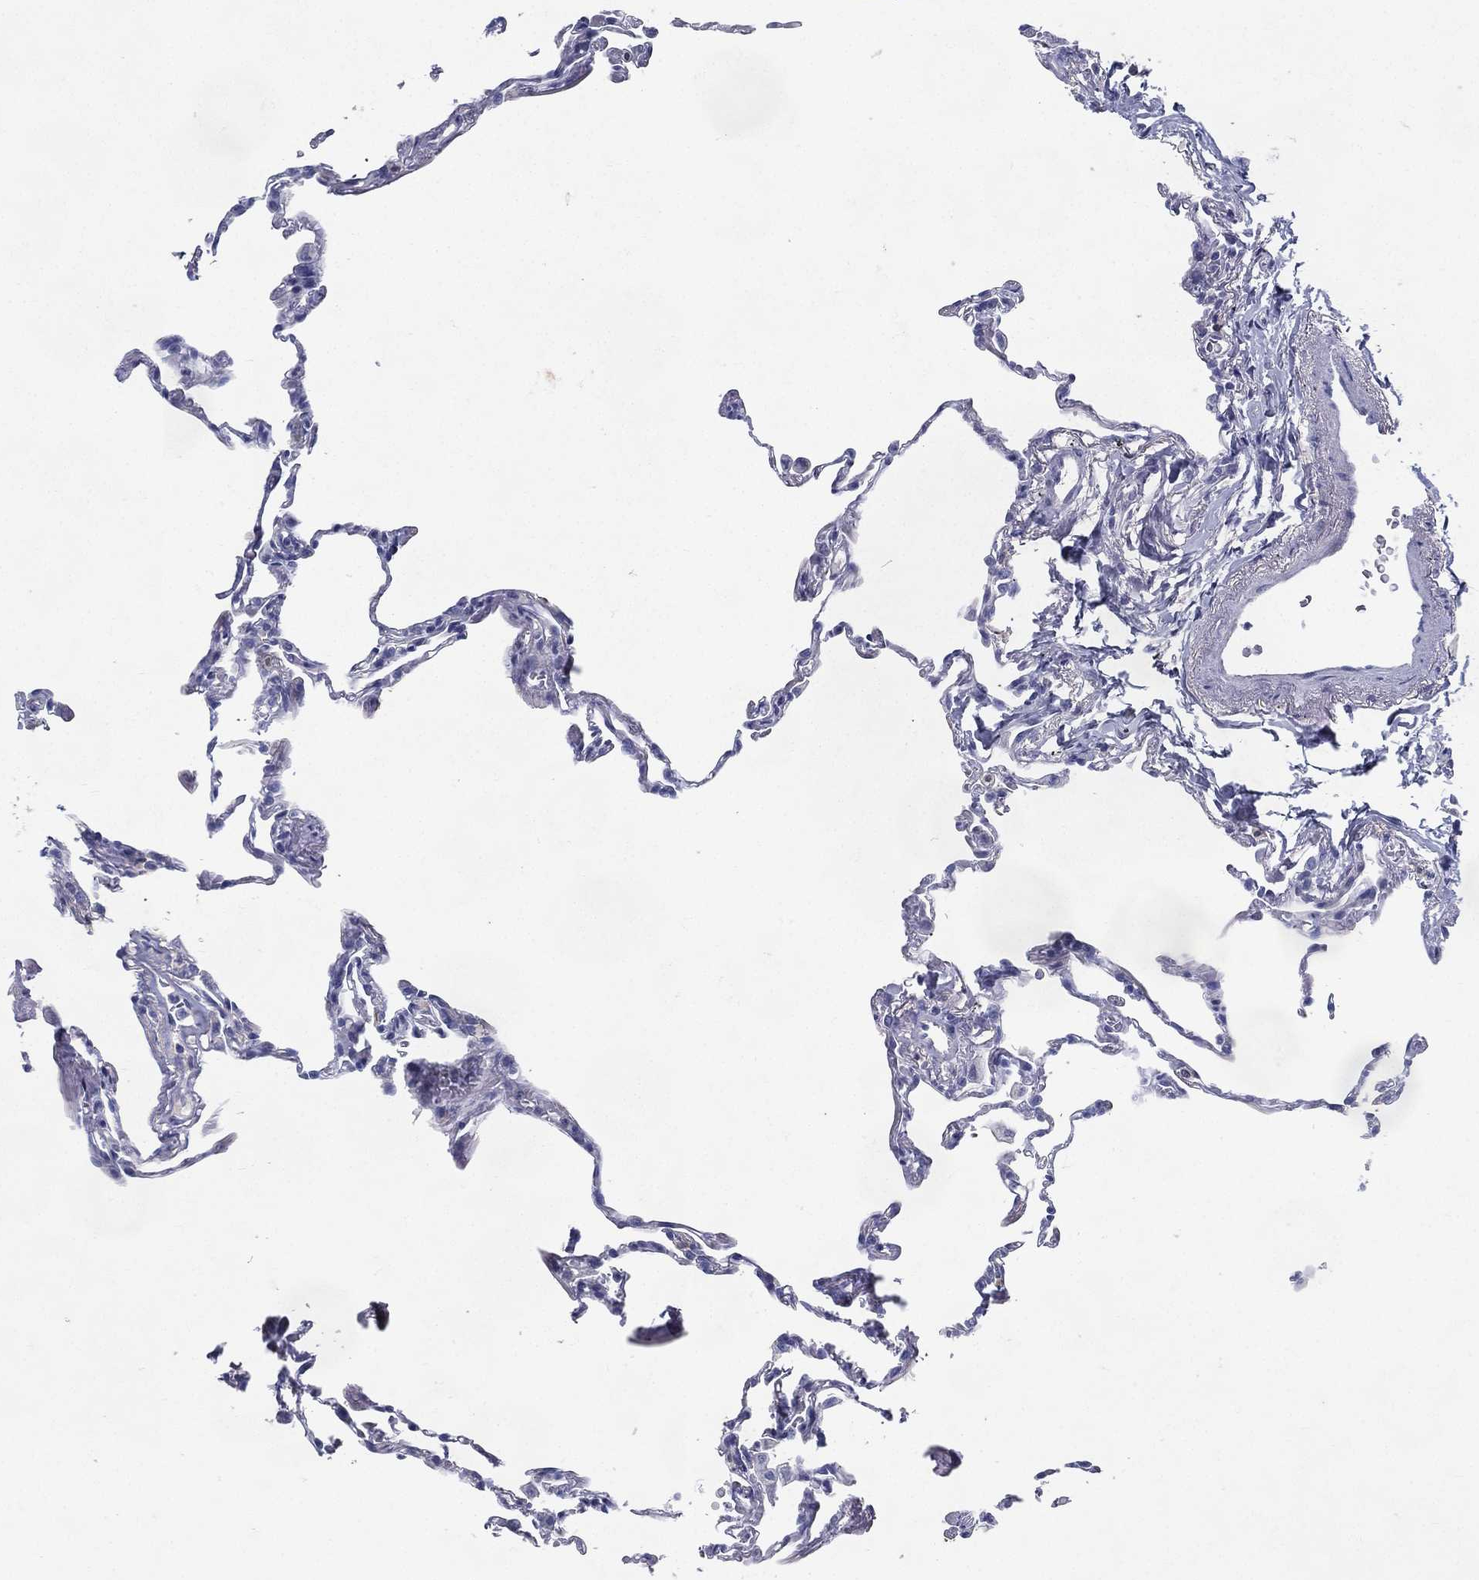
{"staining": {"intensity": "negative", "quantity": "none", "location": "none"}, "tissue": "lung", "cell_type": "Alveolar cells", "image_type": "normal", "snomed": [{"axis": "morphology", "description": "Normal tissue, NOS"}, {"axis": "topography", "description": "Lung"}], "caption": "Unremarkable lung was stained to show a protein in brown. There is no significant expression in alveolar cells. (Brightfield microscopy of DAB immunohistochemistry at high magnification).", "gene": "RGS13", "patient": {"sex": "female", "age": 57}}